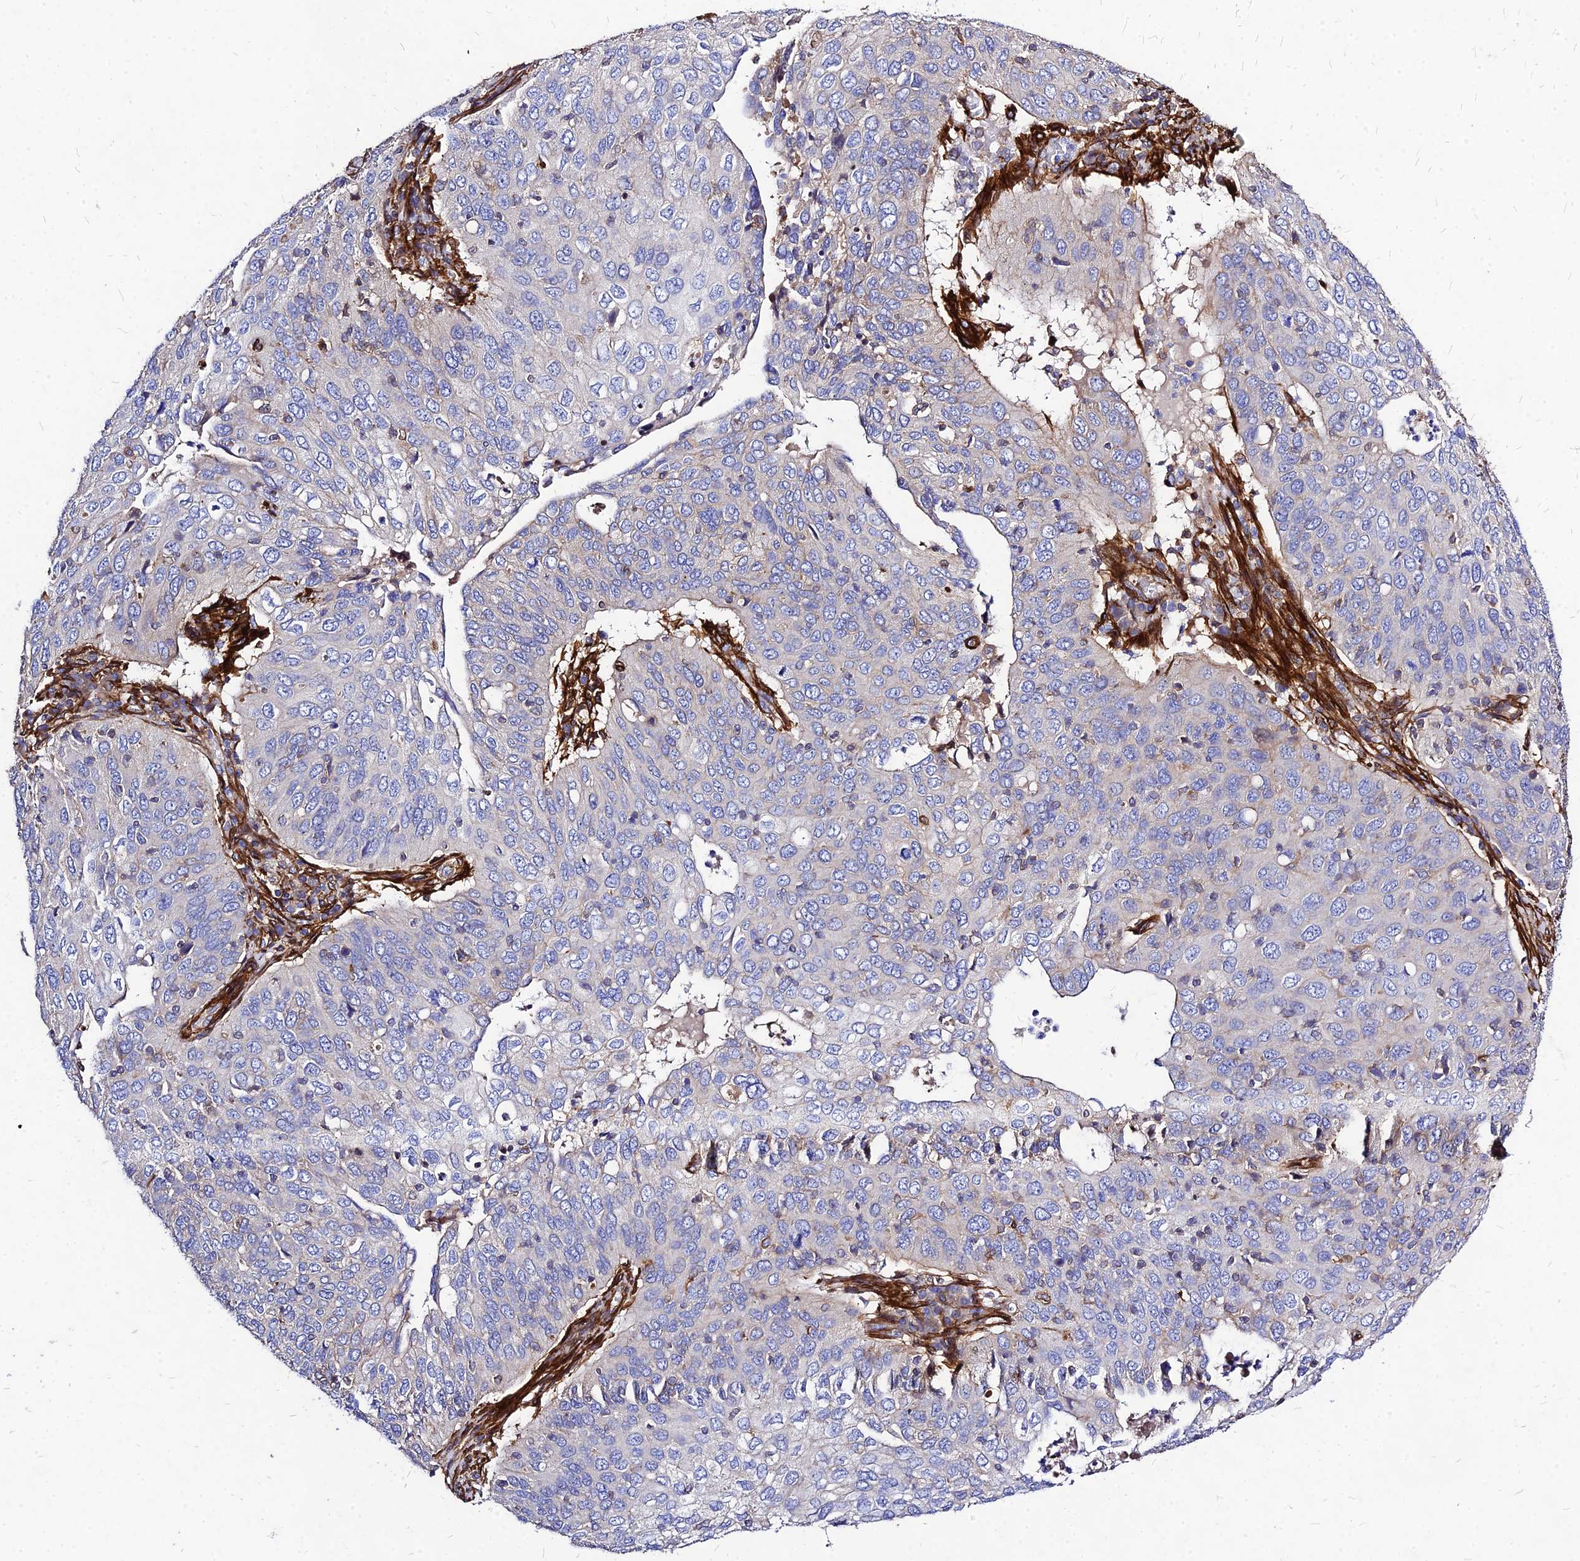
{"staining": {"intensity": "negative", "quantity": "none", "location": "none"}, "tissue": "cervical cancer", "cell_type": "Tumor cells", "image_type": "cancer", "snomed": [{"axis": "morphology", "description": "Squamous cell carcinoma, NOS"}, {"axis": "topography", "description": "Cervix"}], "caption": "Cervical cancer (squamous cell carcinoma) was stained to show a protein in brown. There is no significant positivity in tumor cells.", "gene": "EFCC1", "patient": {"sex": "female", "age": 36}}